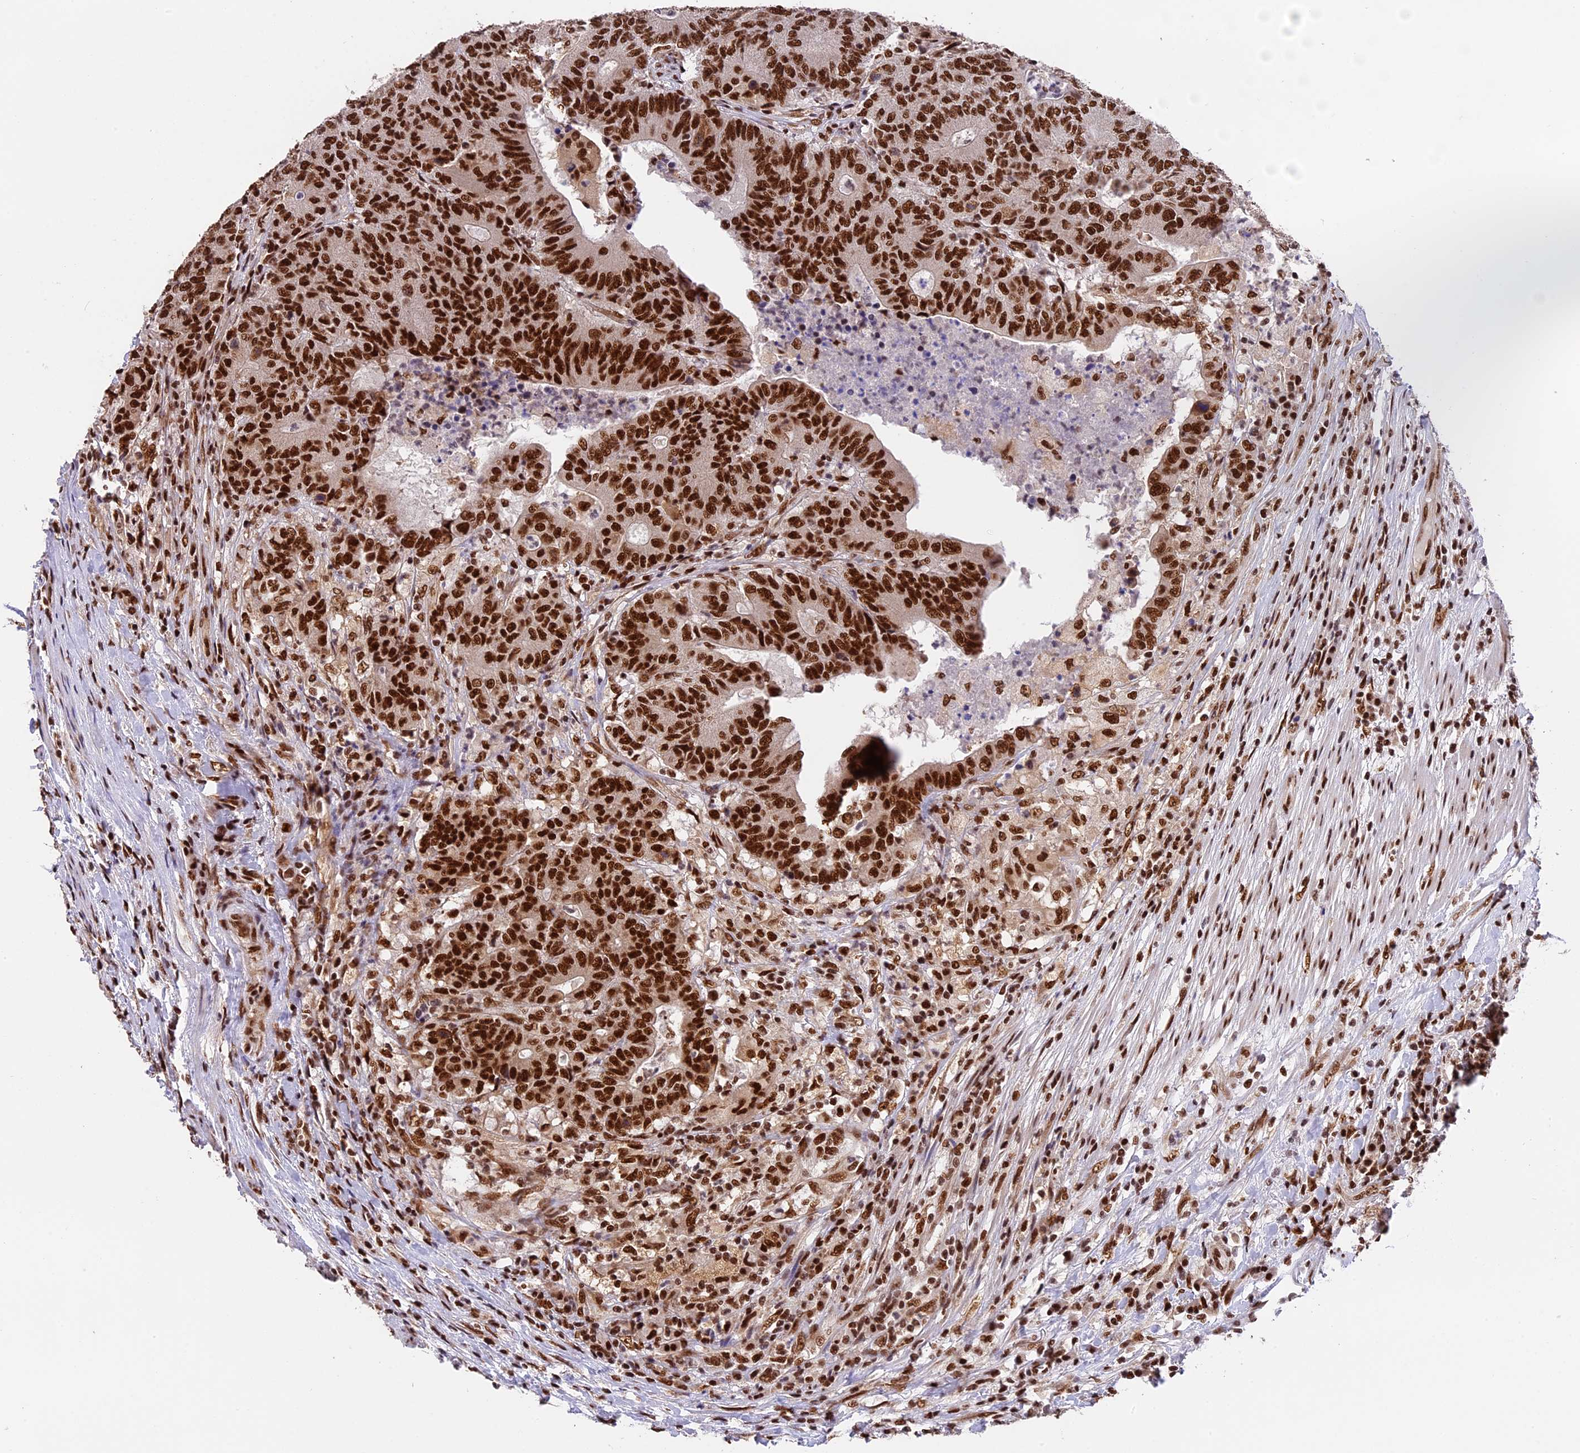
{"staining": {"intensity": "strong", "quantity": ">75%", "location": "nuclear"}, "tissue": "colorectal cancer", "cell_type": "Tumor cells", "image_type": "cancer", "snomed": [{"axis": "morphology", "description": "Adenocarcinoma, NOS"}, {"axis": "topography", "description": "Colon"}], "caption": "Protein expression analysis of adenocarcinoma (colorectal) reveals strong nuclear expression in about >75% of tumor cells.", "gene": "RAMAC", "patient": {"sex": "female", "age": 75}}